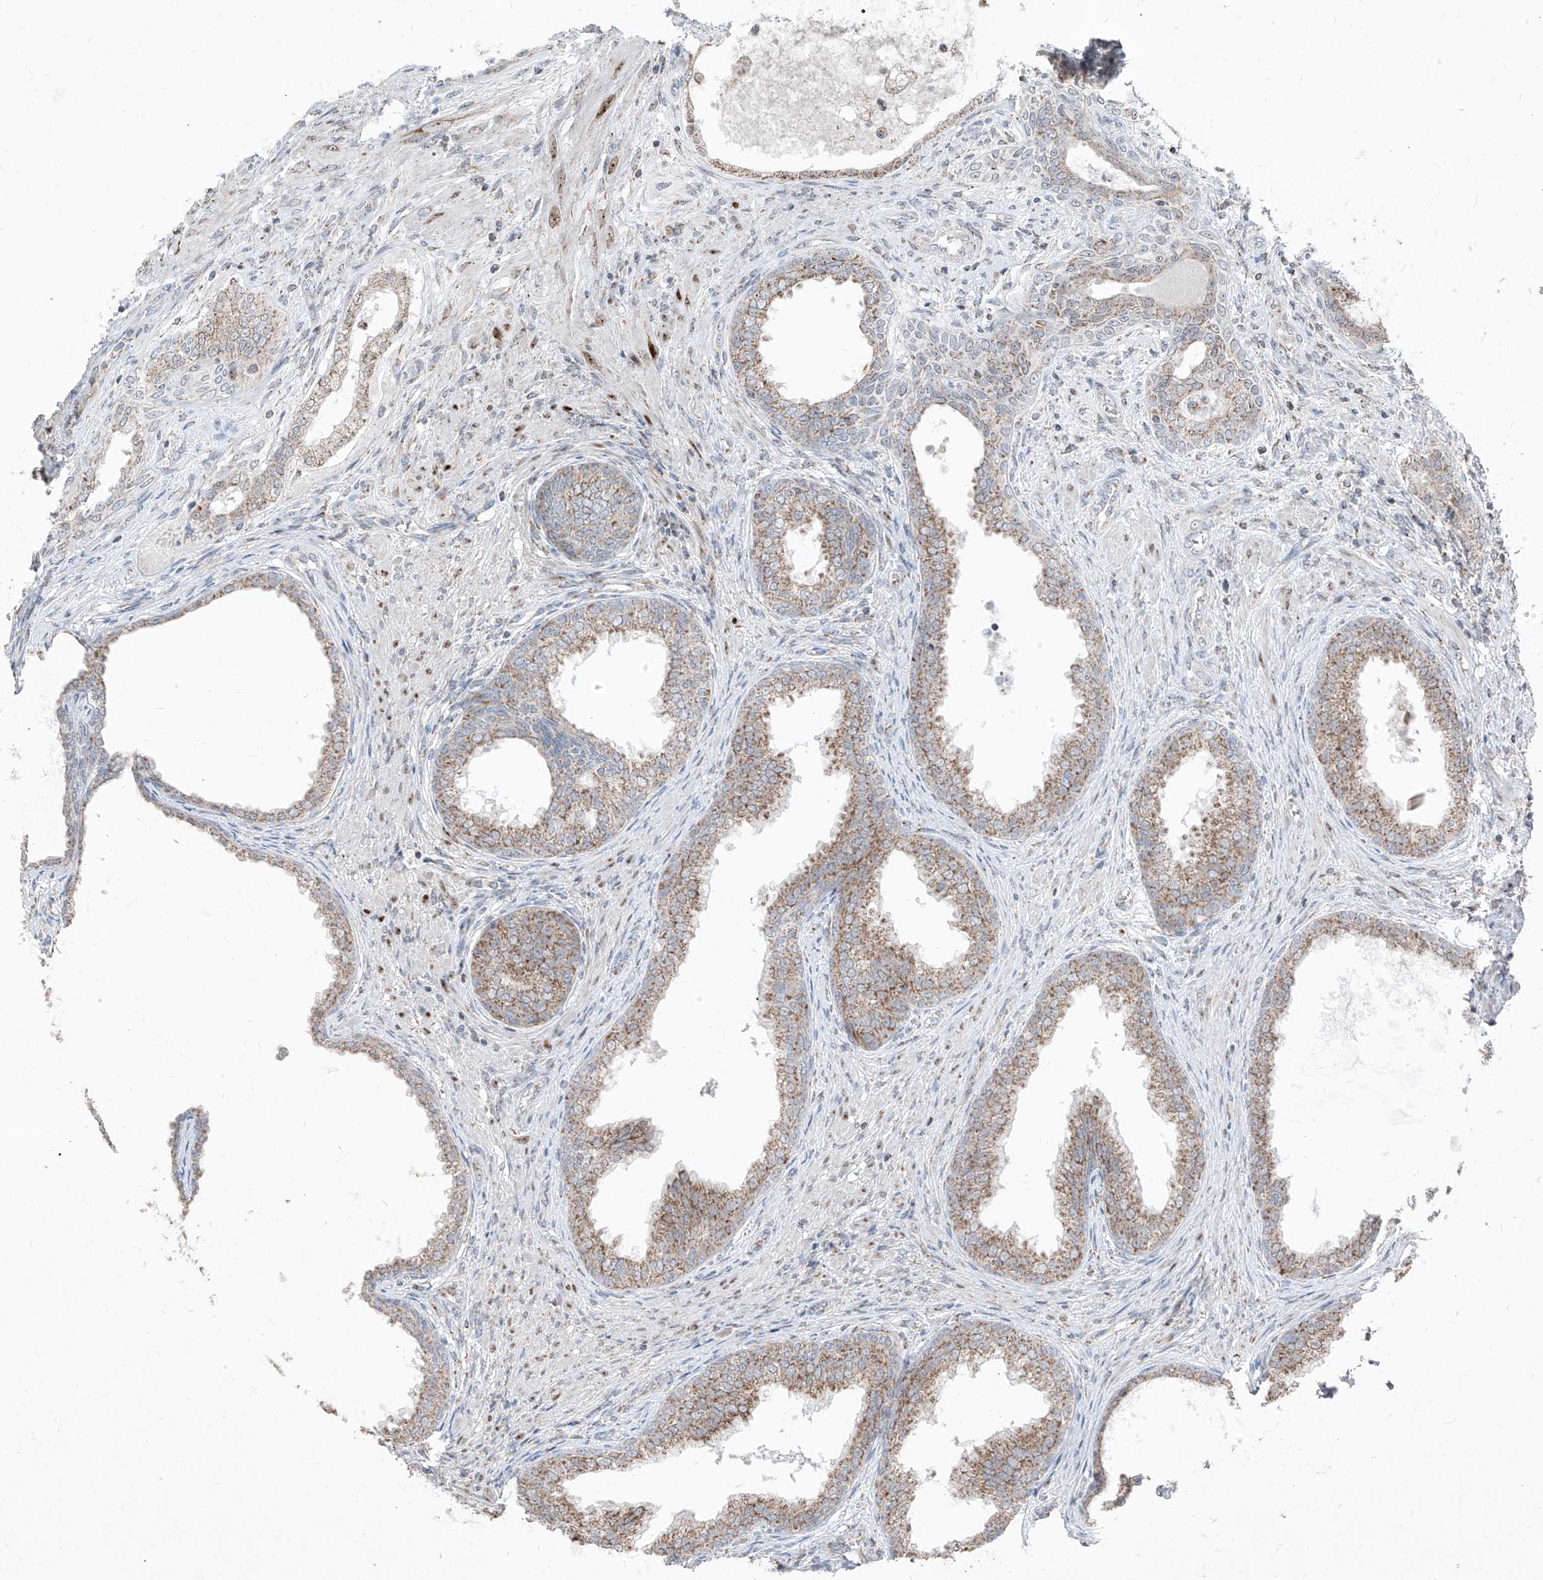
{"staining": {"intensity": "moderate", "quantity": ">75%", "location": "cytoplasmic/membranous"}, "tissue": "prostate", "cell_type": "Glandular cells", "image_type": "normal", "snomed": [{"axis": "morphology", "description": "Normal tissue, NOS"}, {"axis": "topography", "description": "Prostate"}], "caption": "An image of human prostate stained for a protein displays moderate cytoplasmic/membranous brown staining in glandular cells. The protein is shown in brown color, while the nuclei are stained blue.", "gene": "NDUFB3", "patient": {"sex": "male", "age": 76}}